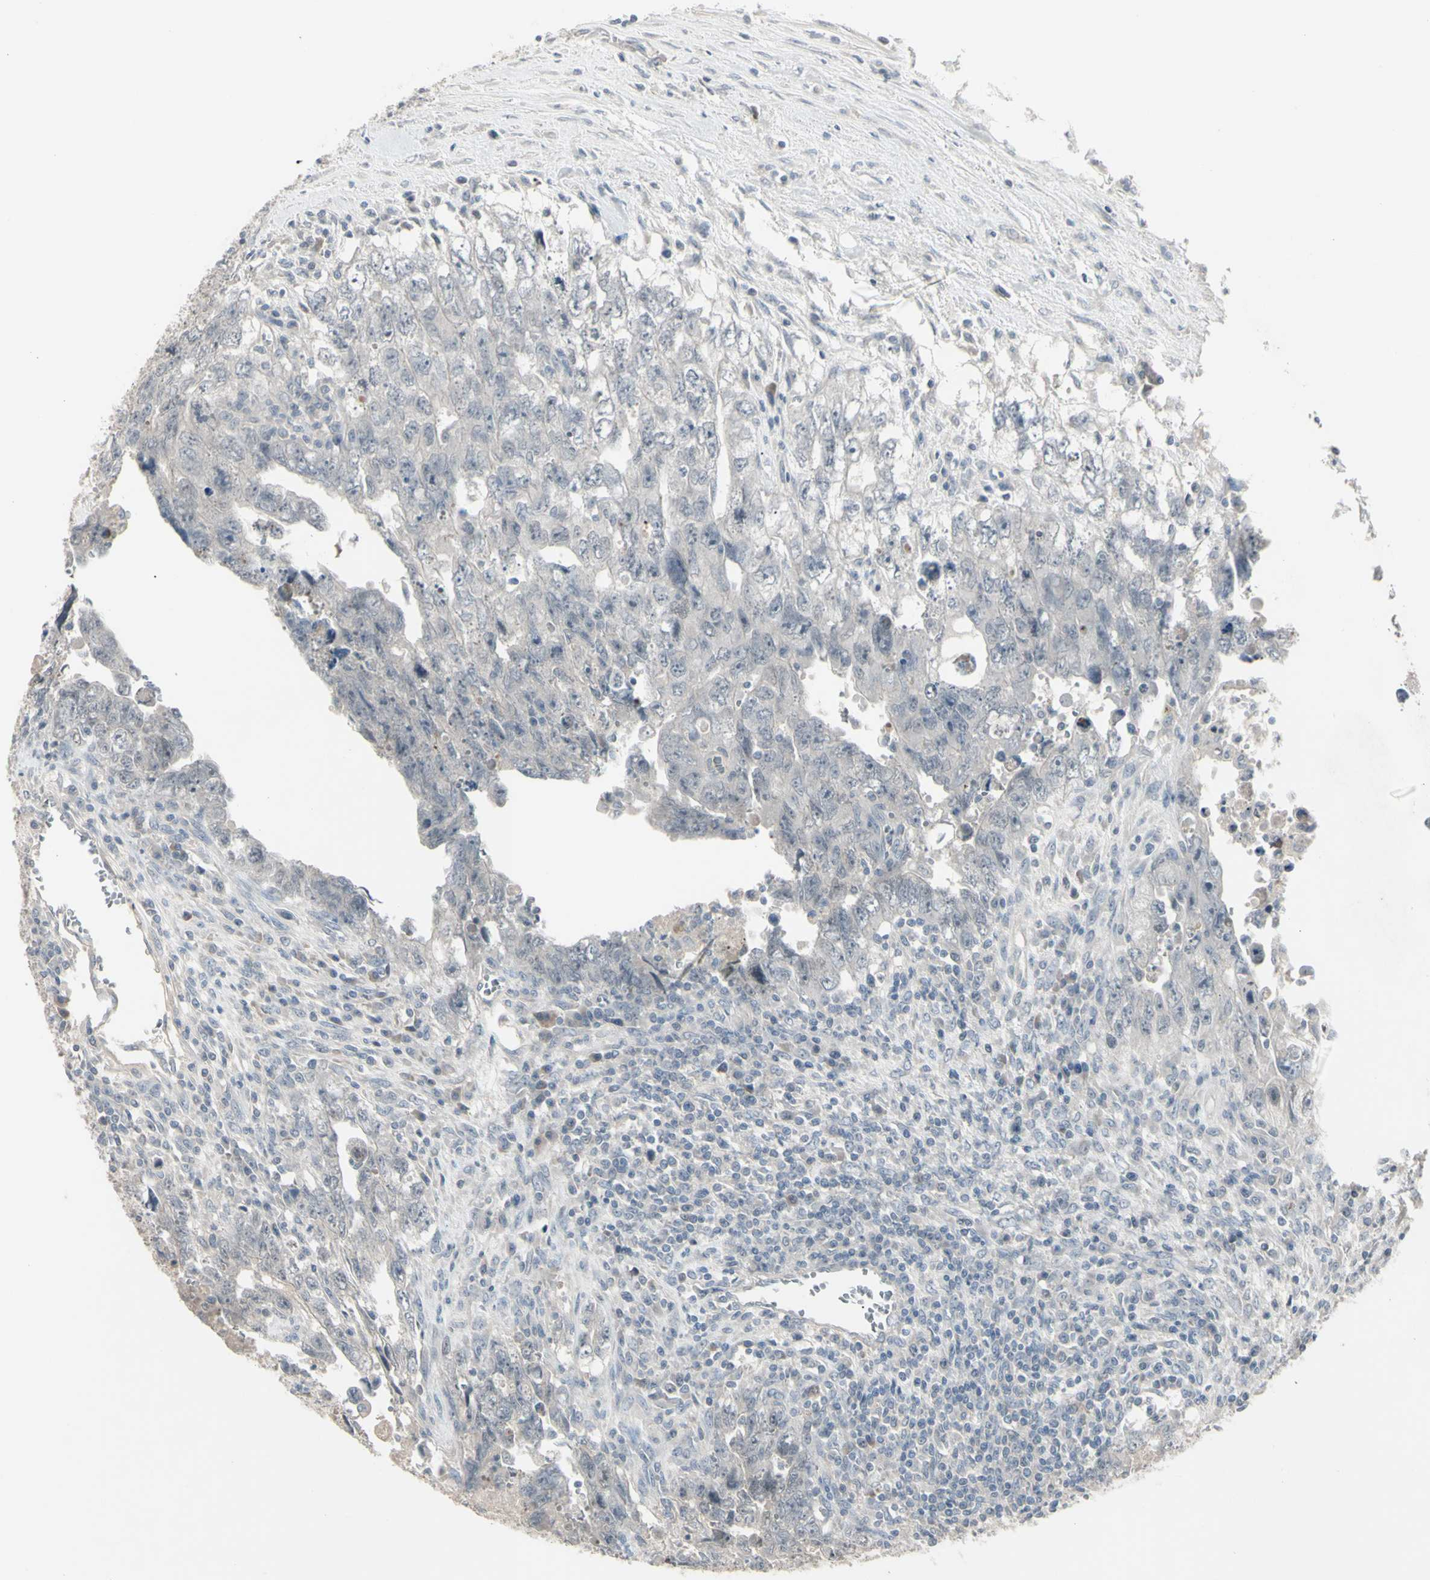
{"staining": {"intensity": "negative", "quantity": "none", "location": "none"}, "tissue": "testis cancer", "cell_type": "Tumor cells", "image_type": "cancer", "snomed": [{"axis": "morphology", "description": "Carcinoma, Embryonal, NOS"}, {"axis": "topography", "description": "Testis"}], "caption": "Immunohistochemistry image of neoplastic tissue: human testis cancer (embryonal carcinoma) stained with DAB (3,3'-diaminobenzidine) shows no significant protein positivity in tumor cells.", "gene": "PIAS4", "patient": {"sex": "male", "age": 28}}